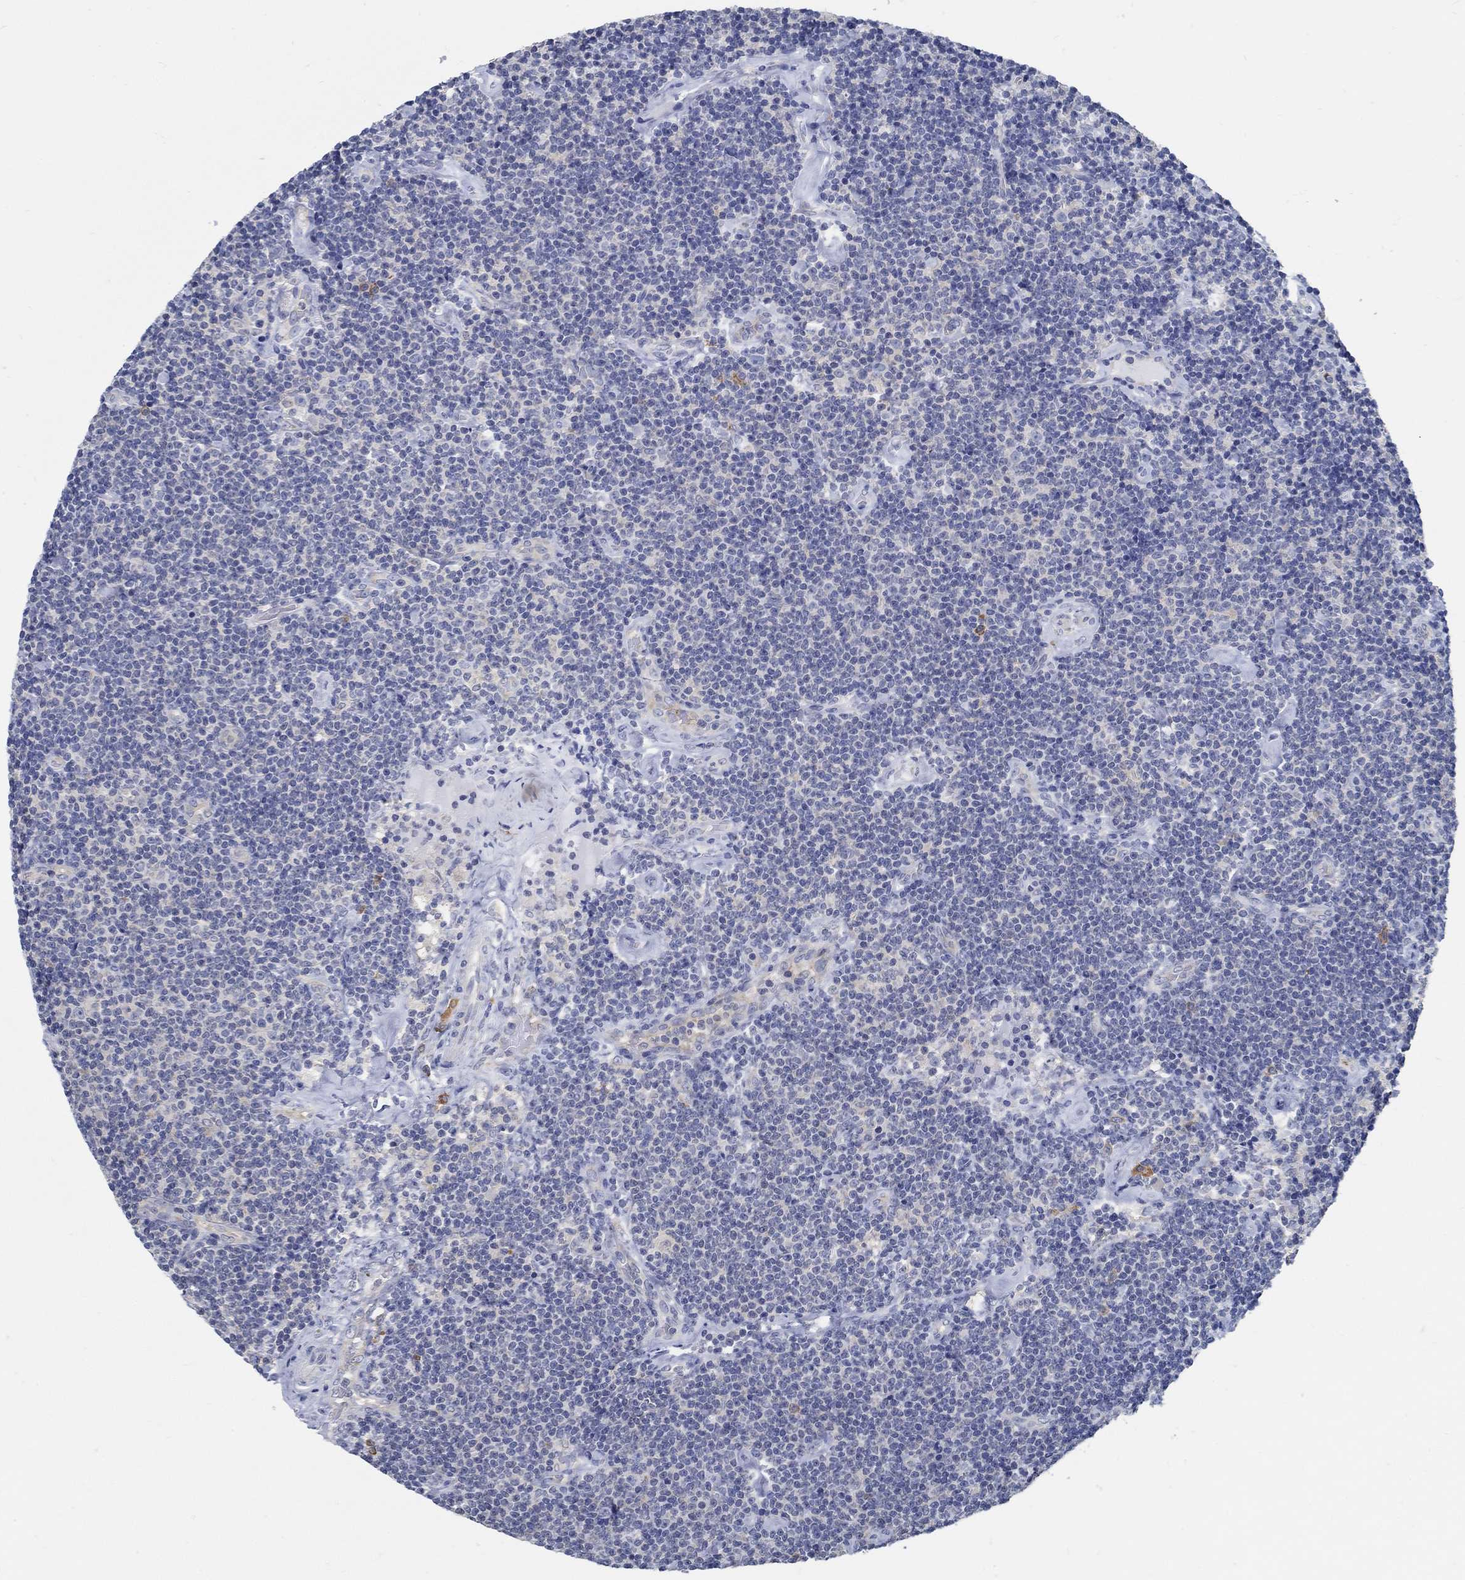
{"staining": {"intensity": "negative", "quantity": "none", "location": "none"}, "tissue": "lymphoma", "cell_type": "Tumor cells", "image_type": "cancer", "snomed": [{"axis": "morphology", "description": "Malignant lymphoma, non-Hodgkin's type, Low grade"}, {"axis": "topography", "description": "Lymph node"}], "caption": "IHC image of neoplastic tissue: low-grade malignant lymphoma, non-Hodgkin's type stained with DAB (3,3'-diaminobenzidine) demonstrates no significant protein positivity in tumor cells. (DAB immunohistochemistry (IHC) with hematoxylin counter stain).", "gene": "PCDH11X", "patient": {"sex": "male", "age": 81}}